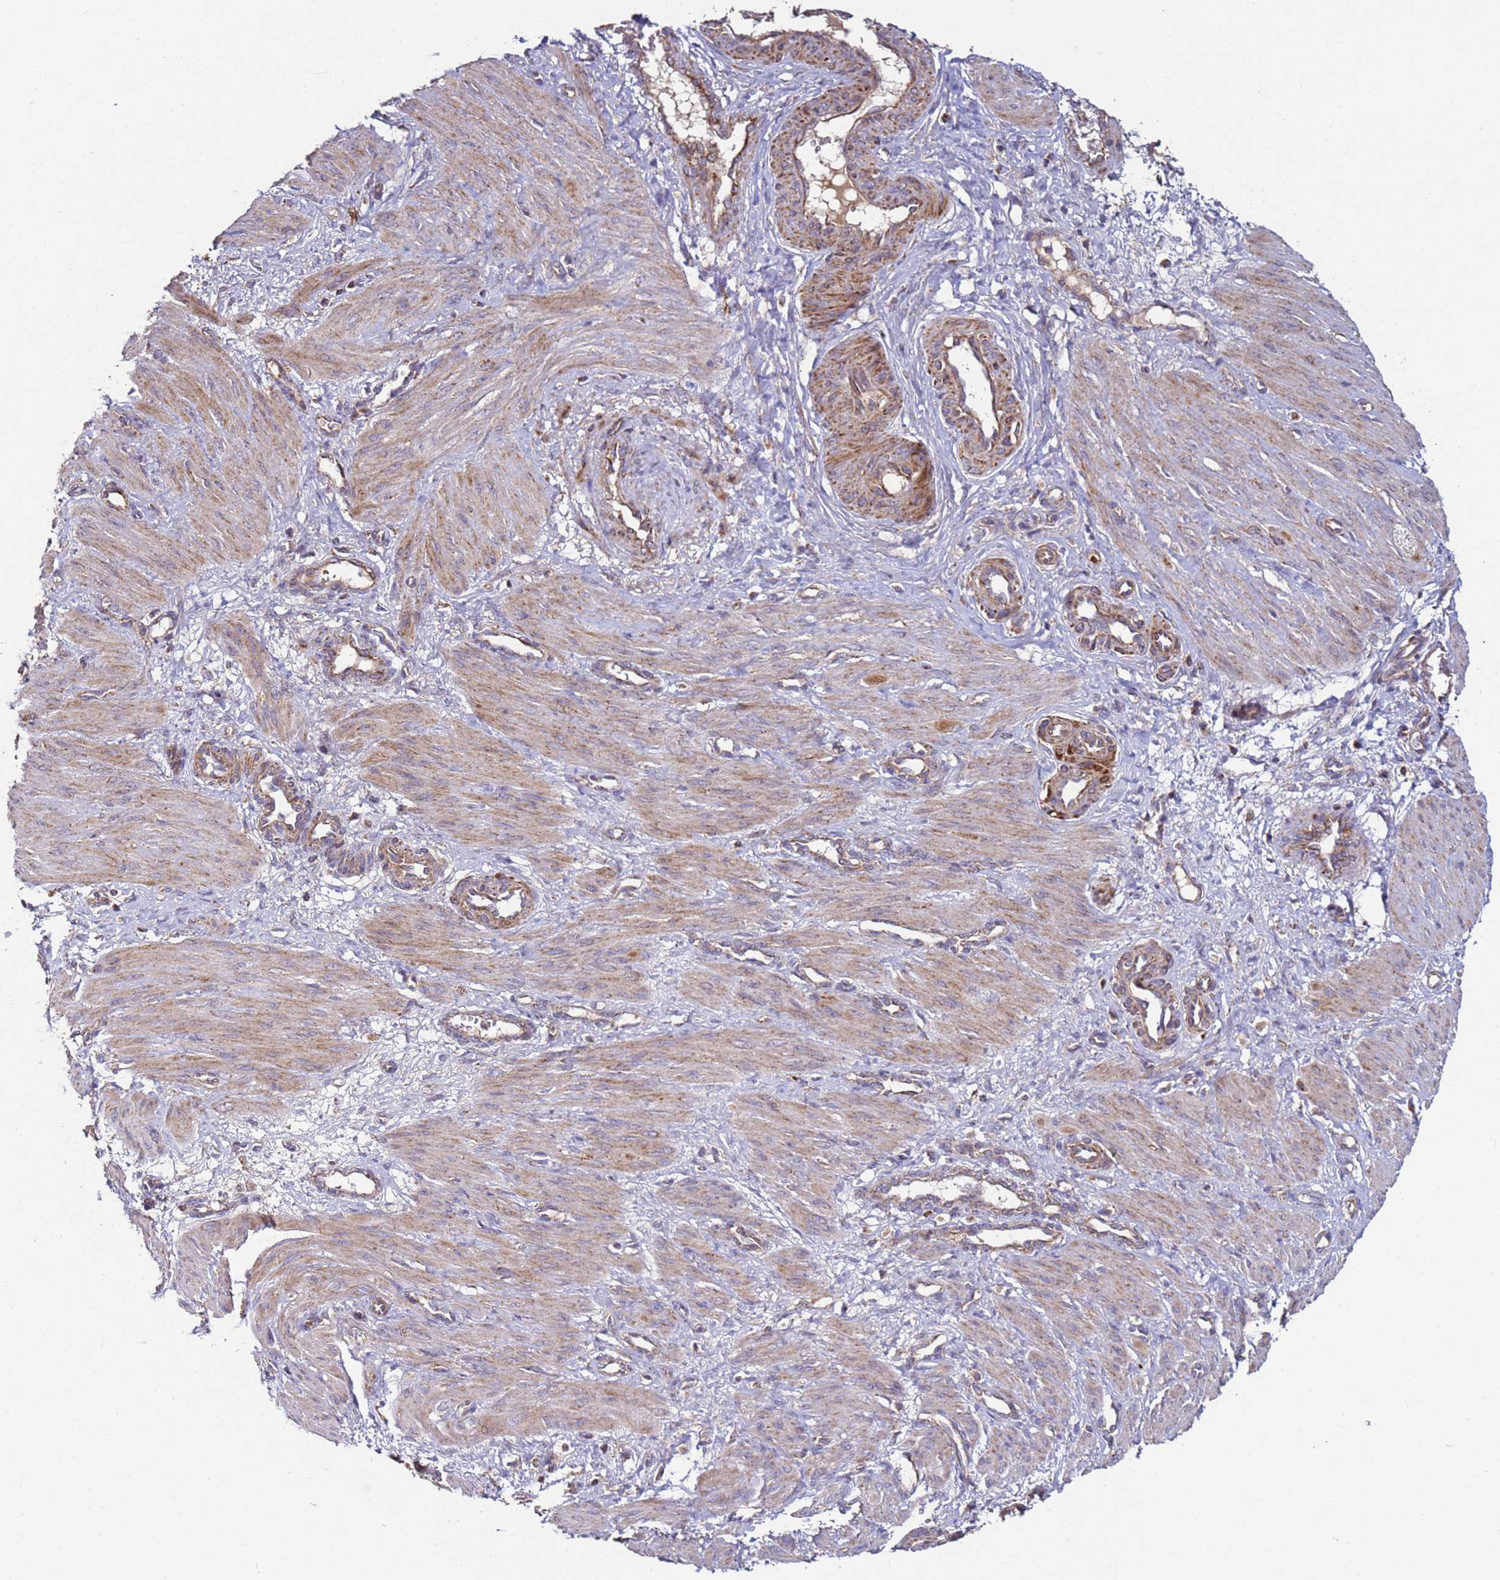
{"staining": {"intensity": "weak", "quantity": "25%-75%", "location": "cytoplasmic/membranous"}, "tissue": "smooth muscle", "cell_type": "Smooth muscle cells", "image_type": "normal", "snomed": [{"axis": "morphology", "description": "Normal tissue, NOS"}, {"axis": "topography", "description": "Endometrium"}], "caption": "DAB immunohistochemical staining of benign smooth muscle shows weak cytoplasmic/membranous protein expression in approximately 25%-75% of smooth muscle cells. (Stains: DAB (3,3'-diaminobenzidine) in brown, nuclei in blue, Microscopy: brightfield microscopy at high magnification).", "gene": "FBXO33", "patient": {"sex": "female", "age": 33}}